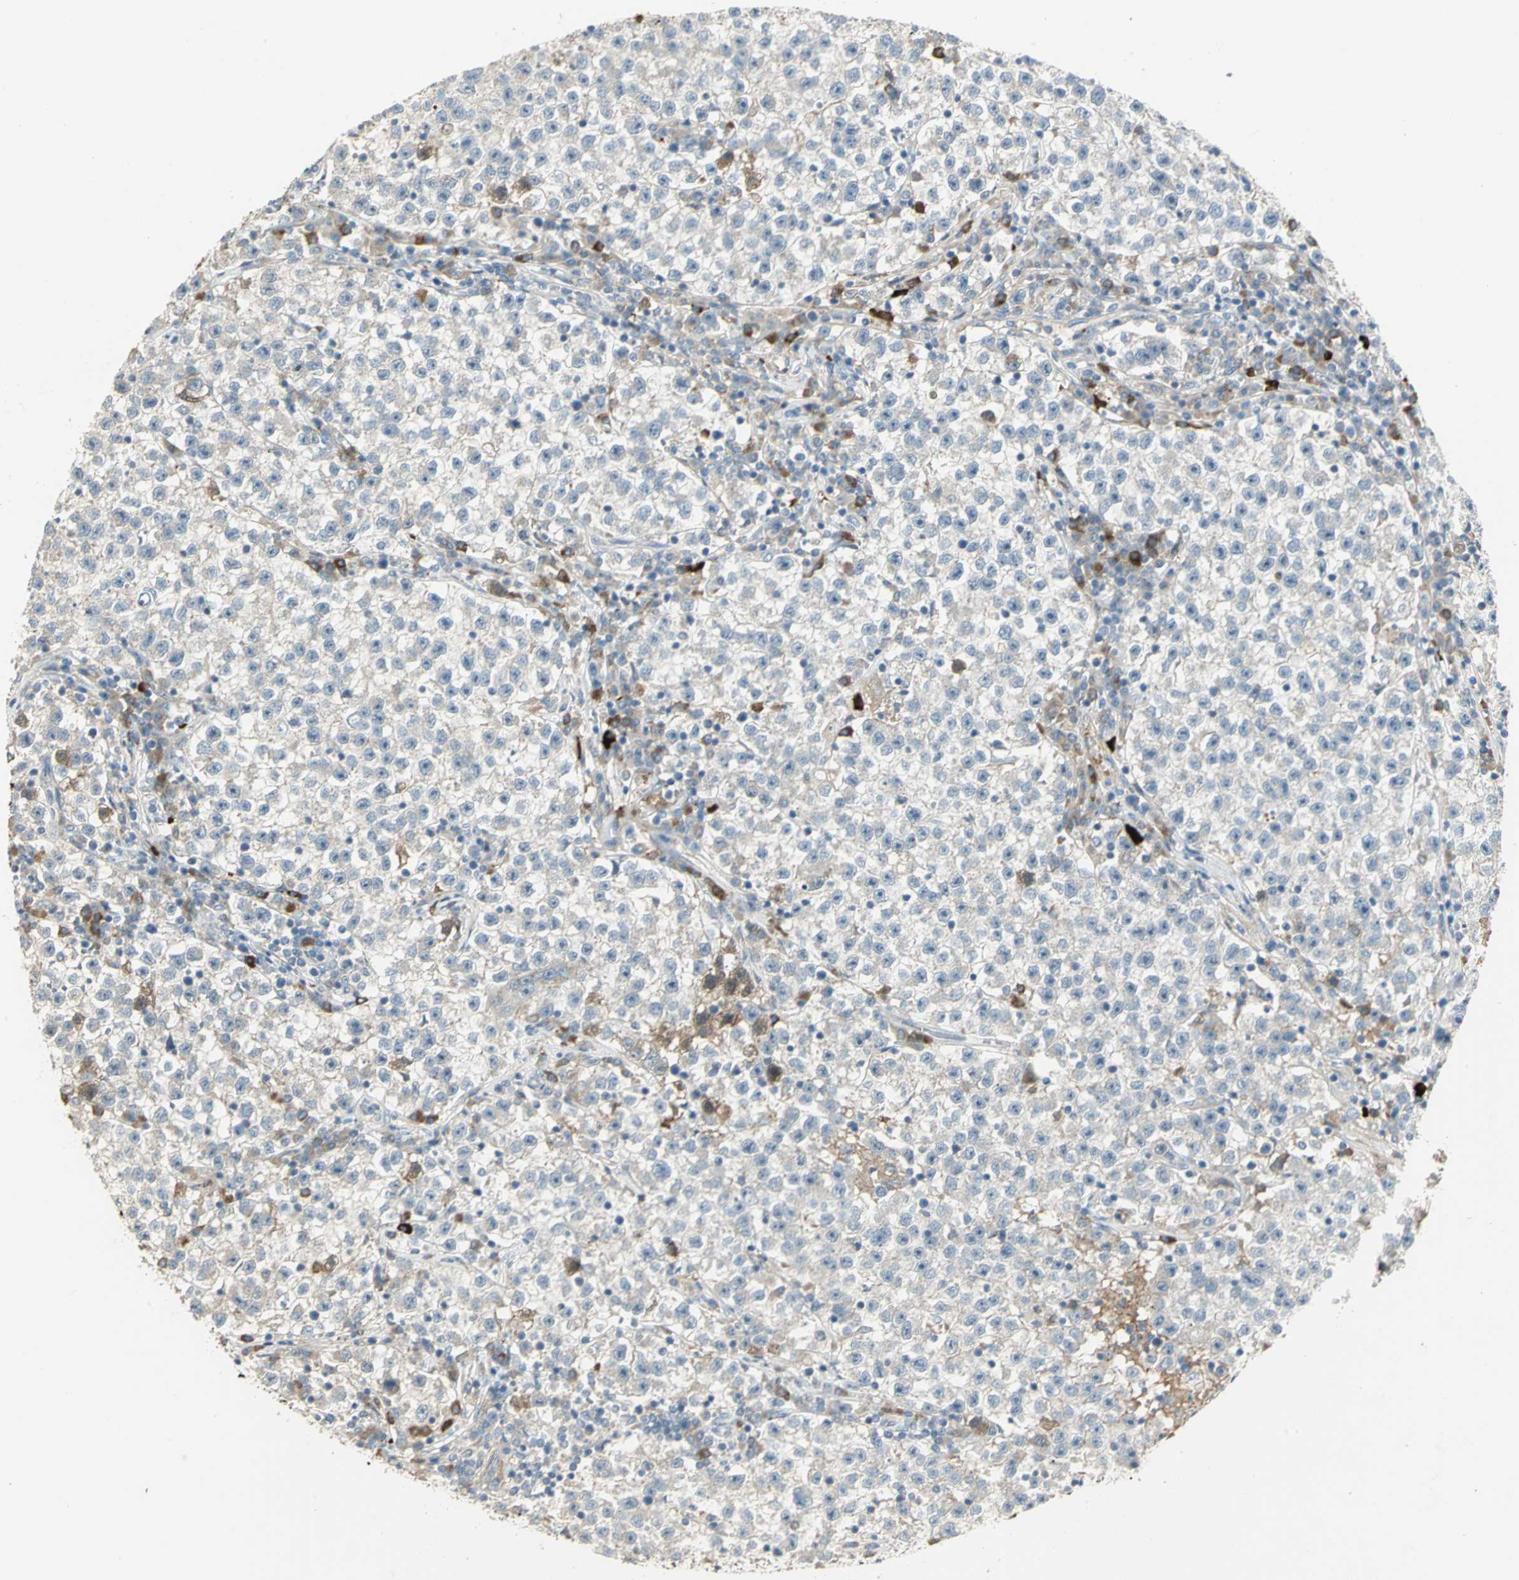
{"staining": {"intensity": "weak", "quantity": "<25%", "location": "cytoplasmic/membranous"}, "tissue": "testis cancer", "cell_type": "Tumor cells", "image_type": "cancer", "snomed": [{"axis": "morphology", "description": "Seminoma, NOS"}, {"axis": "topography", "description": "Testis"}], "caption": "Protein analysis of seminoma (testis) exhibits no significant expression in tumor cells.", "gene": "PROC", "patient": {"sex": "male", "age": 22}}